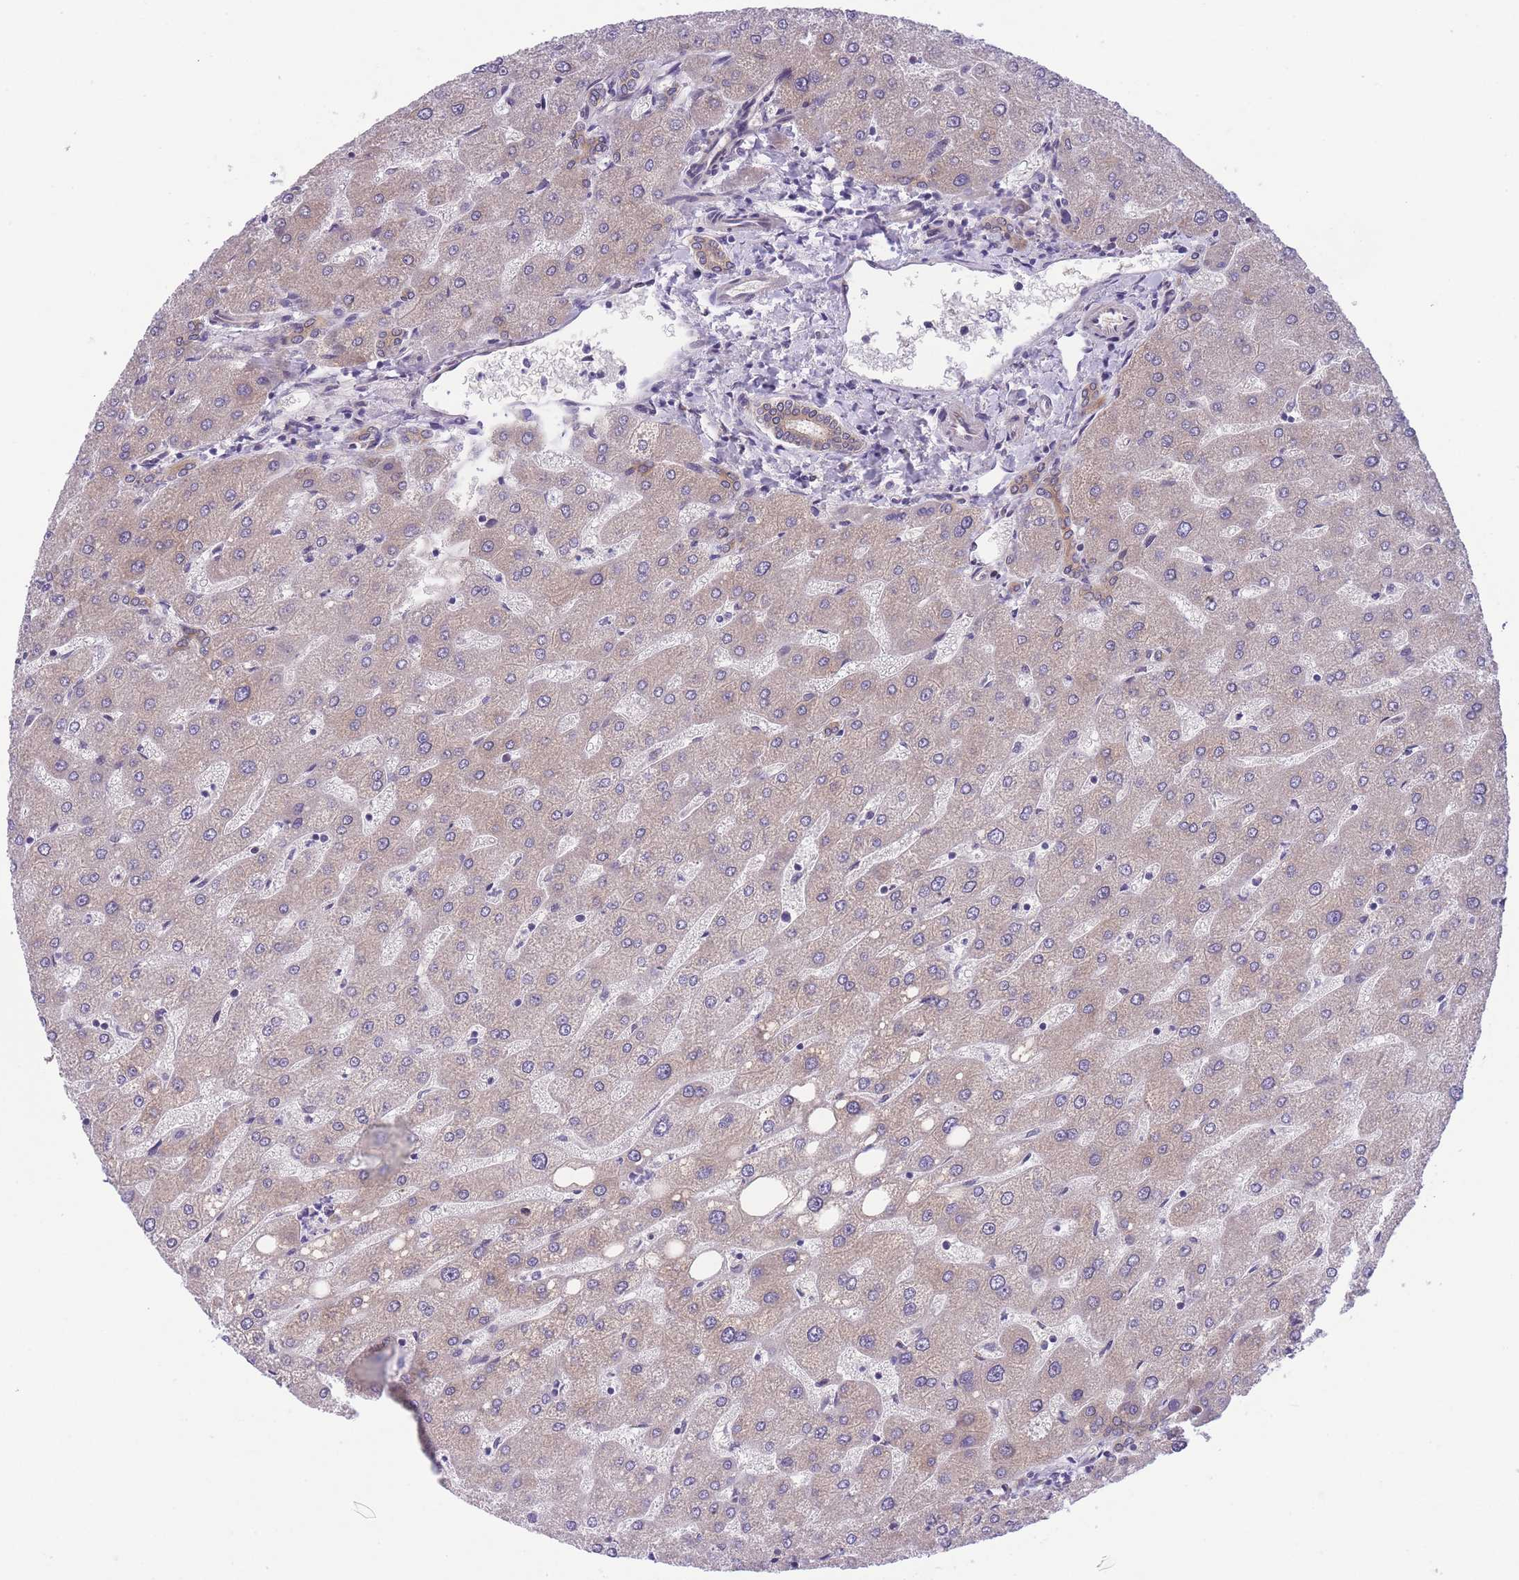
{"staining": {"intensity": "weak", "quantity": ">75%", "location": "cytoplasmic/membranous"}, "tissue": "liver", "cell_type": "Cholangiocytes", "image_type": "normal", "snomed": [{"axis": "morphology", "description": "Normal tissue, NOS"}, {"axis": "topography", "description": "Liver"}], "caption": "Normal liver shows weak cytoplasmic/membranous expression in approximately >75% of cholangiocytes, visualized by immunohistochemistry.", "gene": "WWOX", "patient": {"sex": "male", "age": 67}}